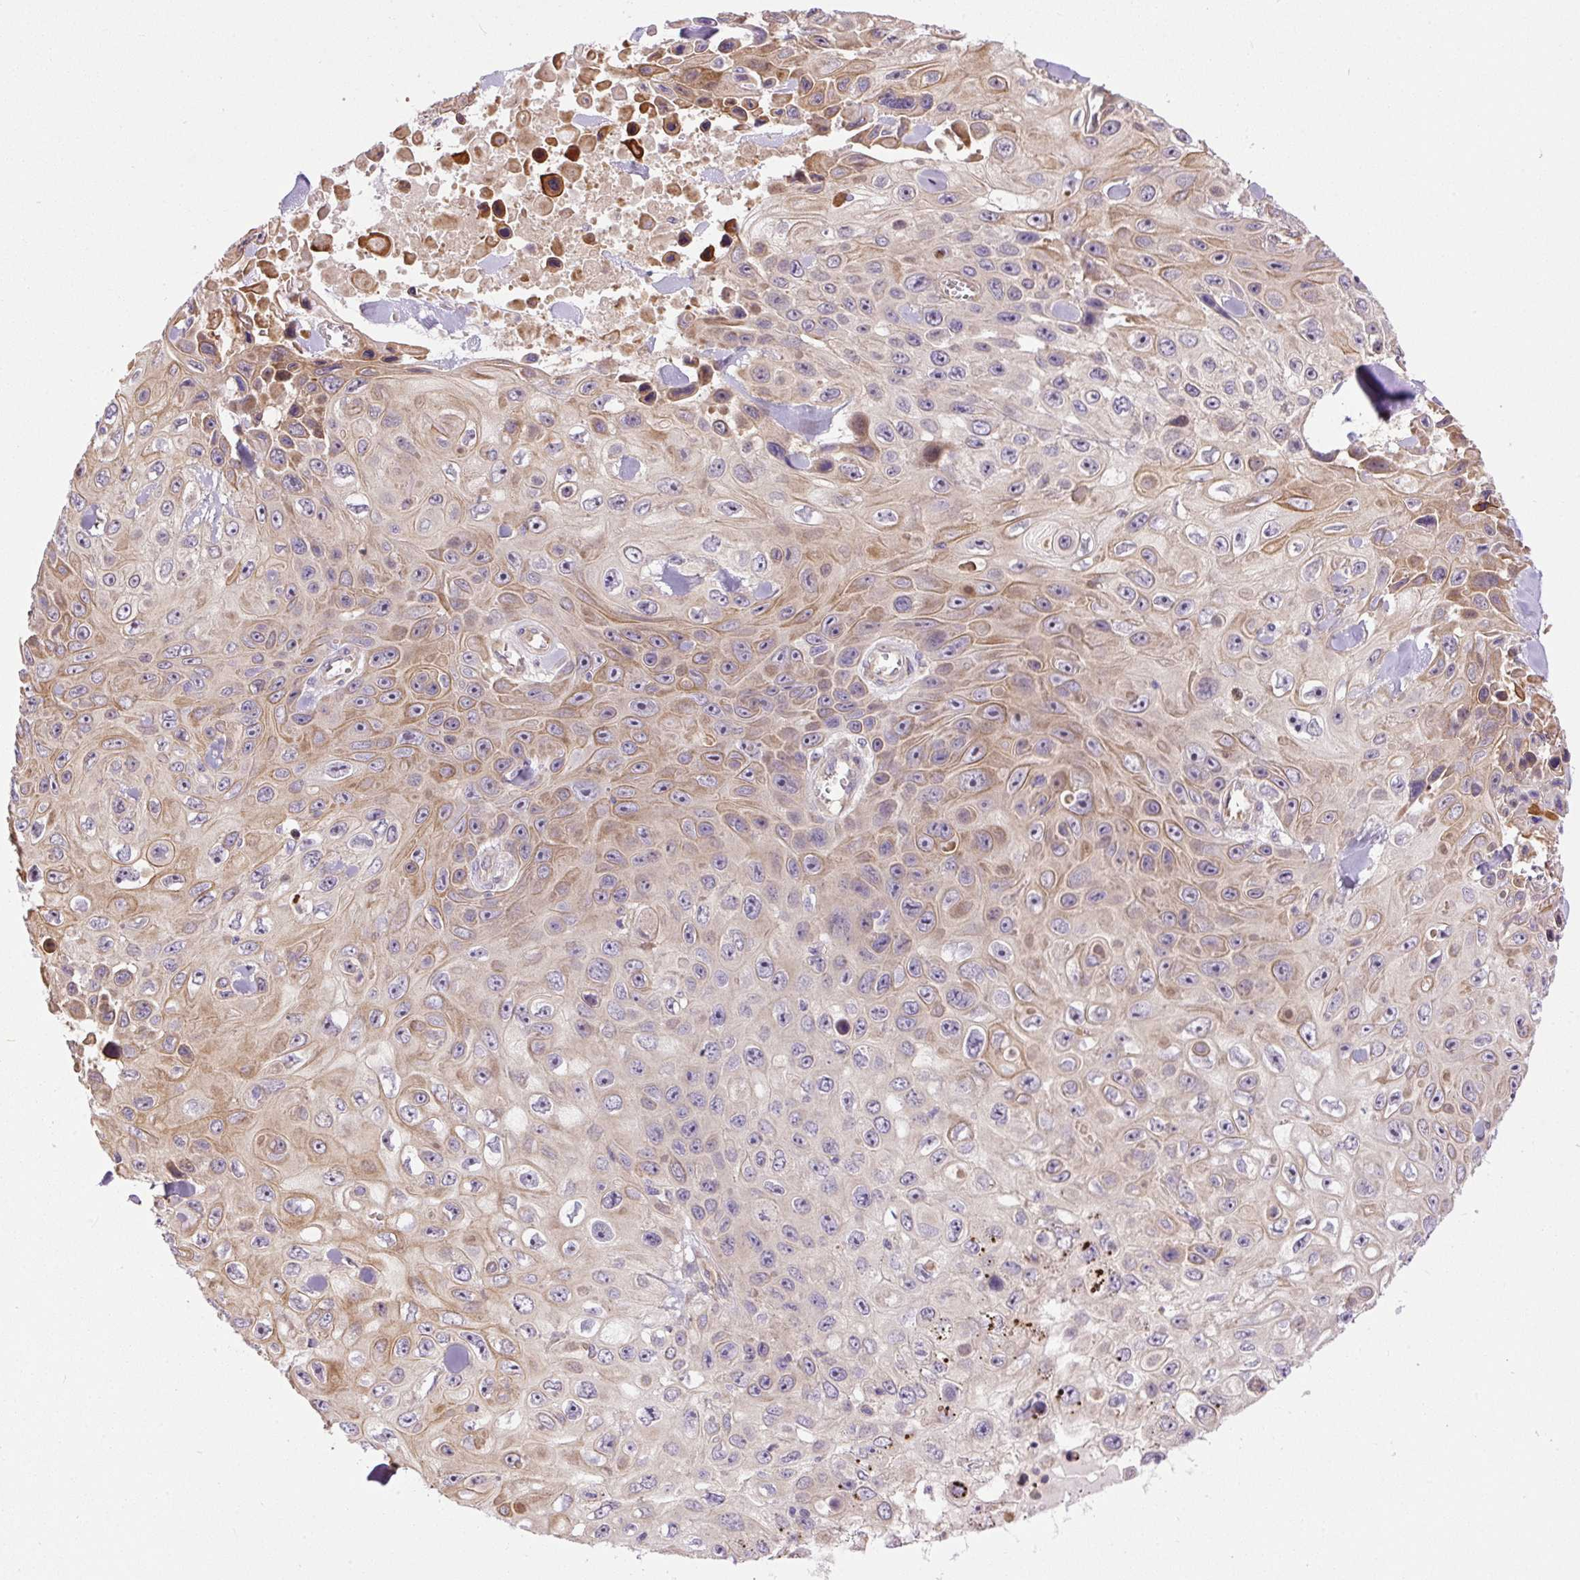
{"staining": {"intensity": "moderate", "quantity": "25%-75%", "location": "cytoplasmic/membranous"}, "tissue": "skin cancer", "cell_type": "Tumor cells", "image_type": "cancer", "snomed": [{"axis": "morphology", "description": "Squamous cell carcinoma, NOS"}, {"axis": "topography", "description": "Skin"}], "caption": "Human skin cancer (squamous cell carcinoma) stained with a protein marker shows moderate staining in tumor cells.", "gene": "PPME1", "patient": {"sex": "male", "age": 82}}